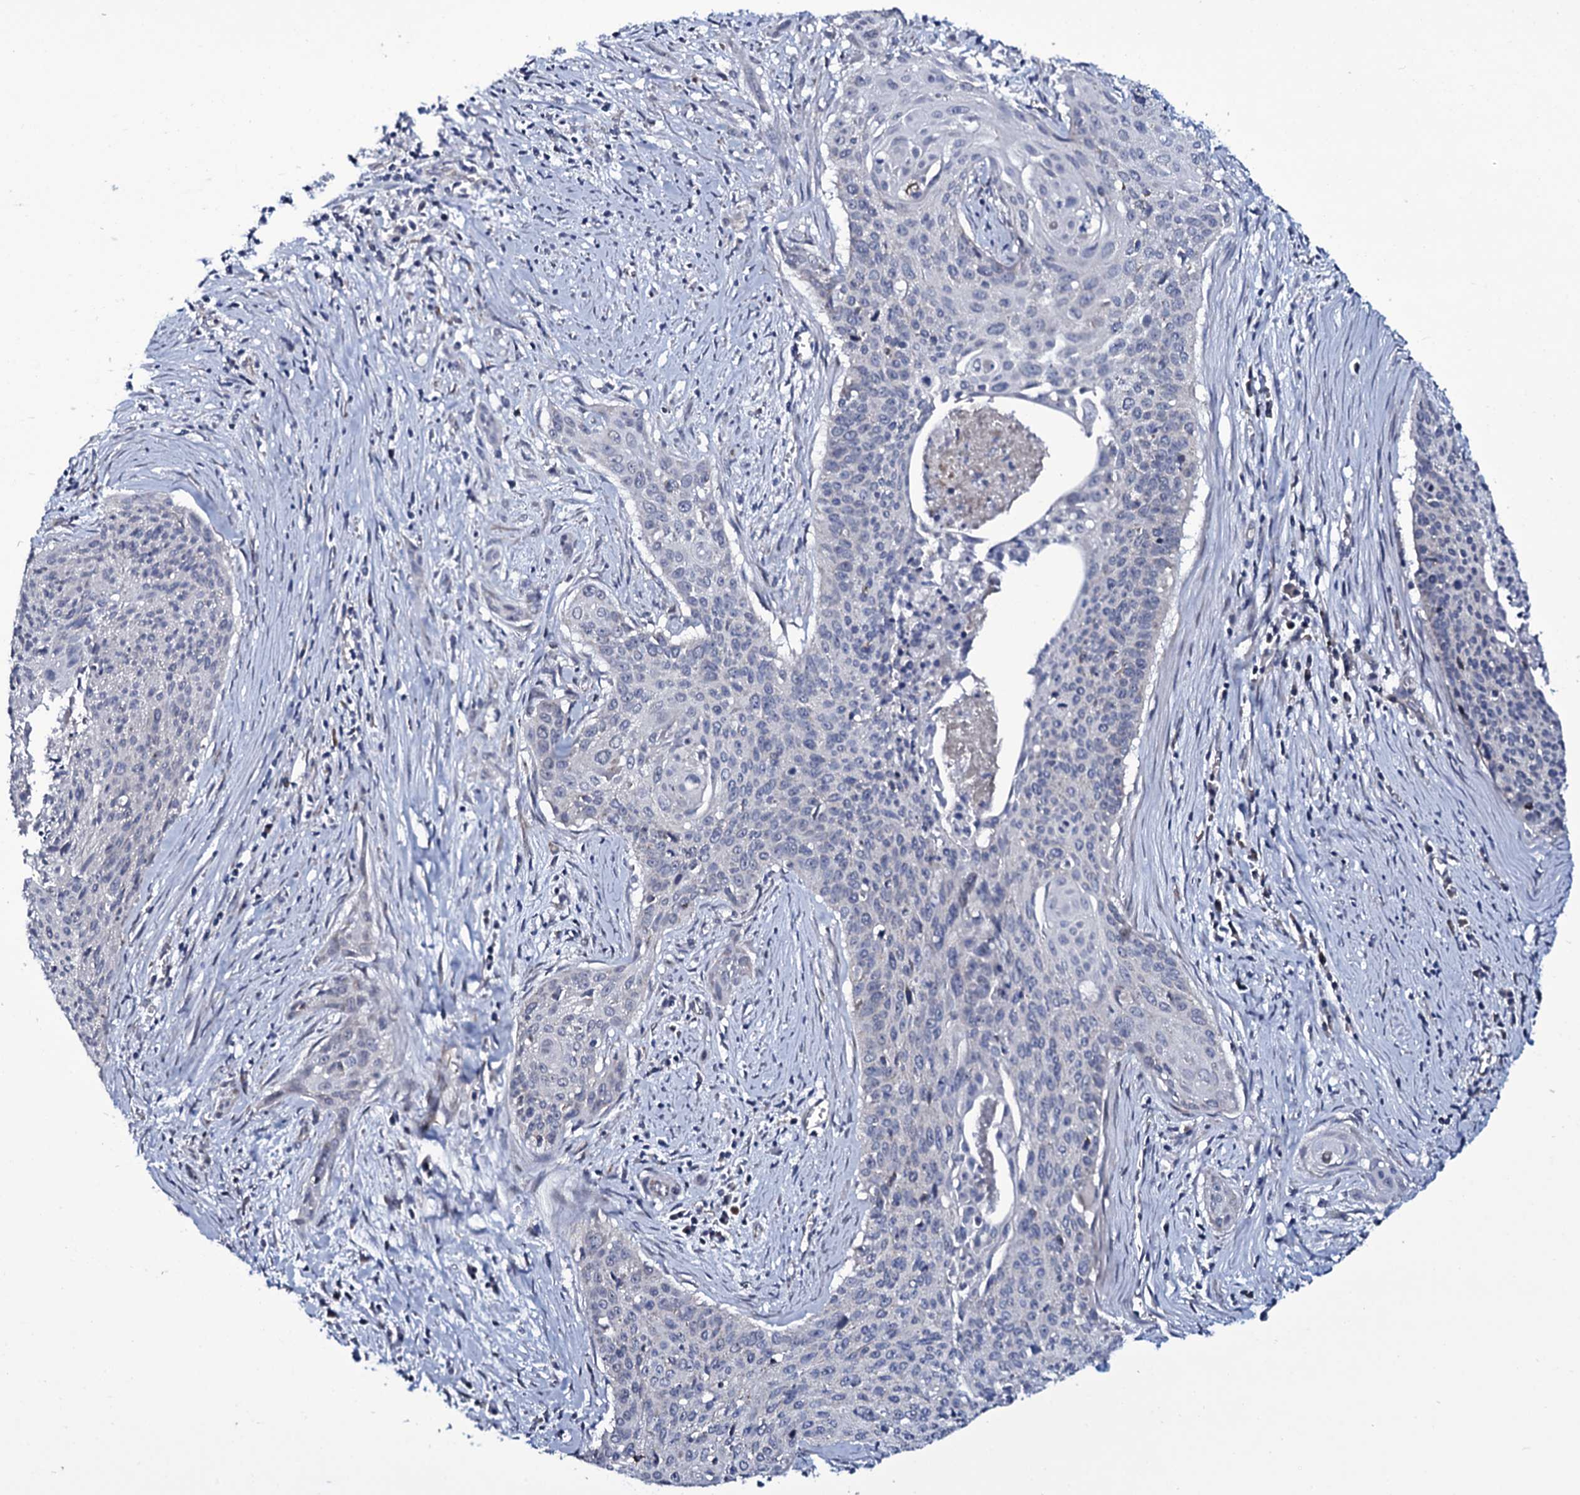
{"staining": {"intensity": "negative", "quantity": "none", "location": "none"}, "tissue": "cervical cancer", "cell_type": "Tumor cells", "image_type": "cancer", "snomed": [{"axis": "morphology", "description": "Squamous cell carcinoma, NOS"}, {"axis": "topography", "description": "Cervix"}], "caption": "Protein analysis of cervical cancer exhibits no significant expression in tumor cells. Brightfield microscopy of immunohistochemistry stained with DAB (3,3'-diaminobenzidine) (brown) and hematoxylin (blue), captured at high magnification.", "gene": "WIPF3", "patient": {"sex": "female", "age": 55}}